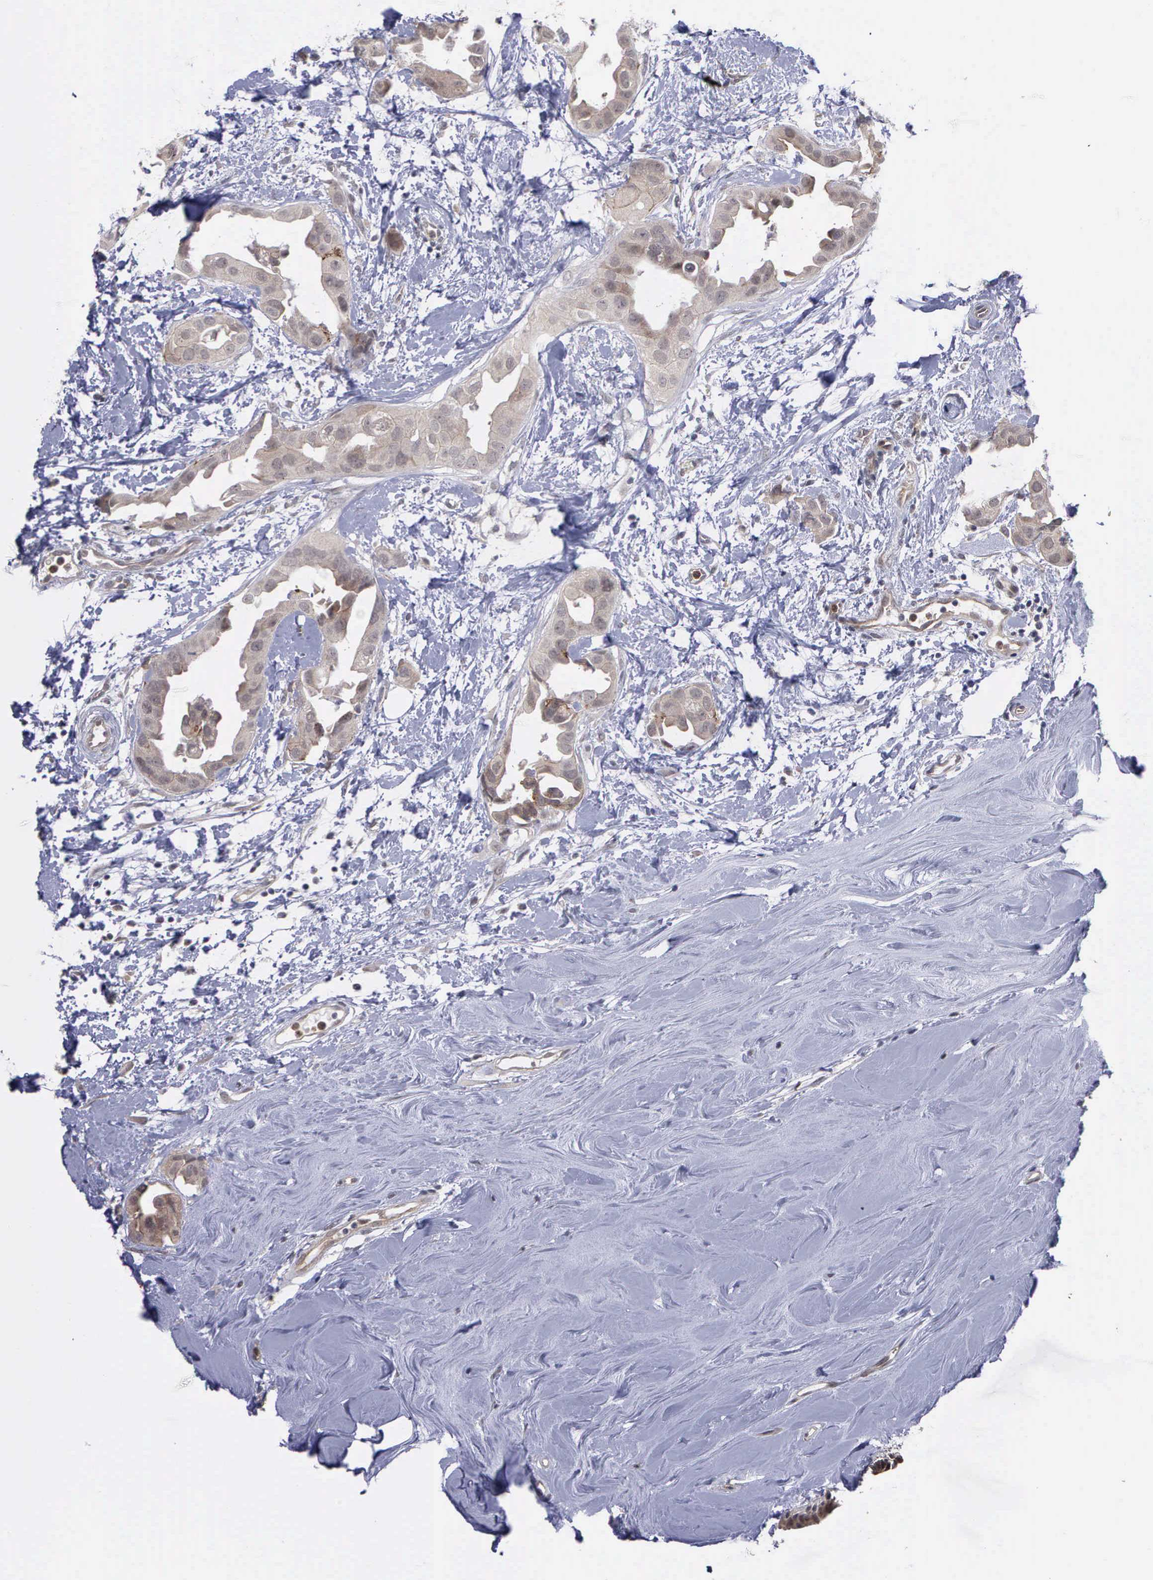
{"staining": {"intensity": "weak", "quantity": ">75%", "location": "cytoplasmic/membranous"}, "tissue": "breast cancer", "cell_type": "Tumor cells", "image_type": "cancer", "snomed": [{"axis": "morphology", "description": "Duct carcinoma"}, {"axis": "topography", "description": "Breast"}], "caption": "Brown immunohistochemical staining in breast cancer (invasive ductal carcinoma) exhibits weak cytoplasmic/membranous expression in approximately >75% of tumor cells. (IHC, brightfield microscopy, high magnification).", "gene": "MAP3K9", "patient": {"sex": "female", "age": 40}}